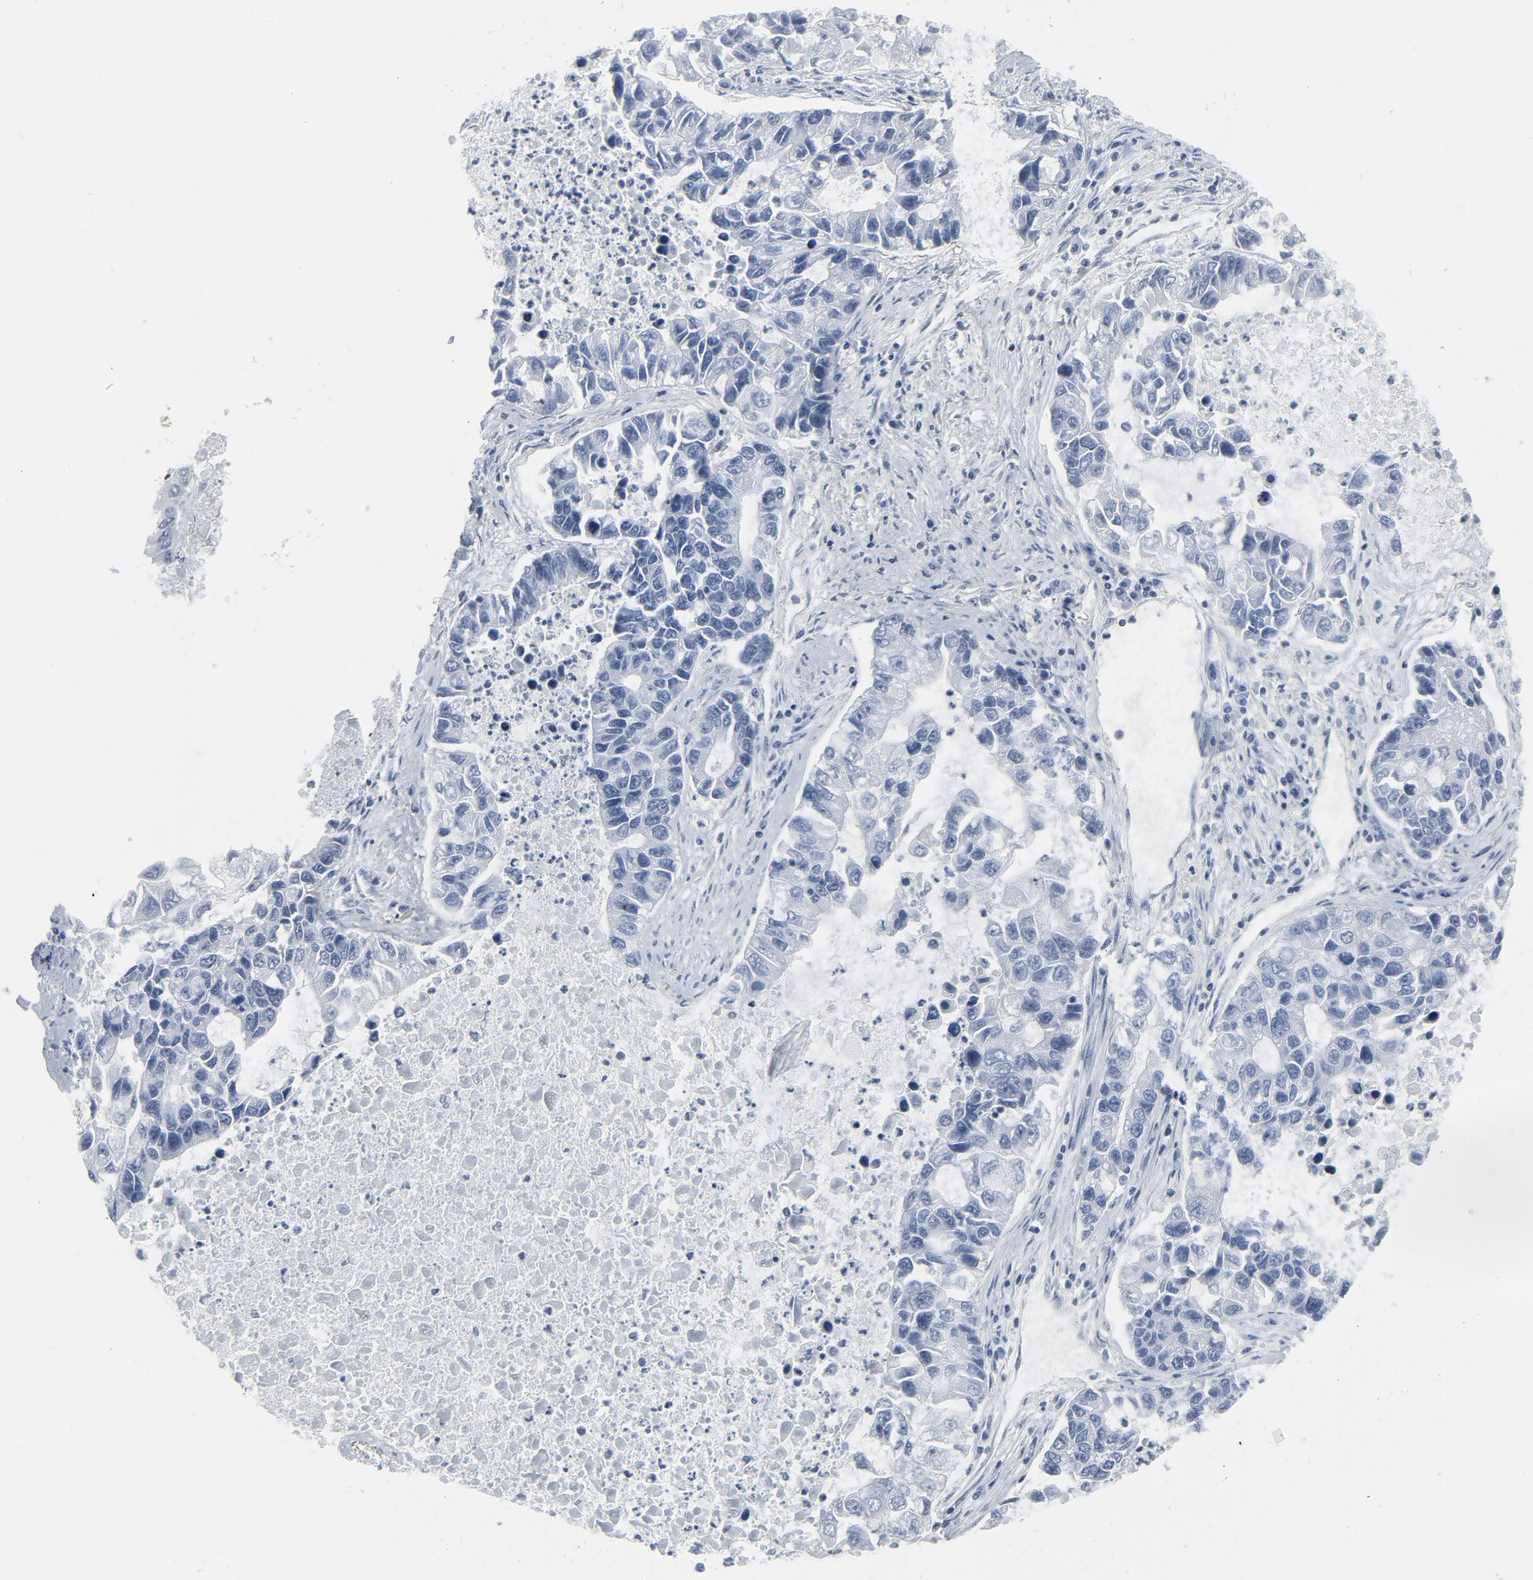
{"staining": {"intensity": "negative", "quantity": "none", "location": "none"}, "tissue": "lung cancer", "cell_type": "Tumor cells", "image_type": "cancer", "snomed": [{"axis": "morphology", "description": "Adenocarcinoma, NOS"}, {"axis": "topography", "description": "Lung"}], "caption": "A micrograph of lung cancer (adenocarcinoma) stained for a protein reveals no brown staining in tumor cells.", "gene": "STAT5A", "patient": {"sex": "female", "age": 51}}